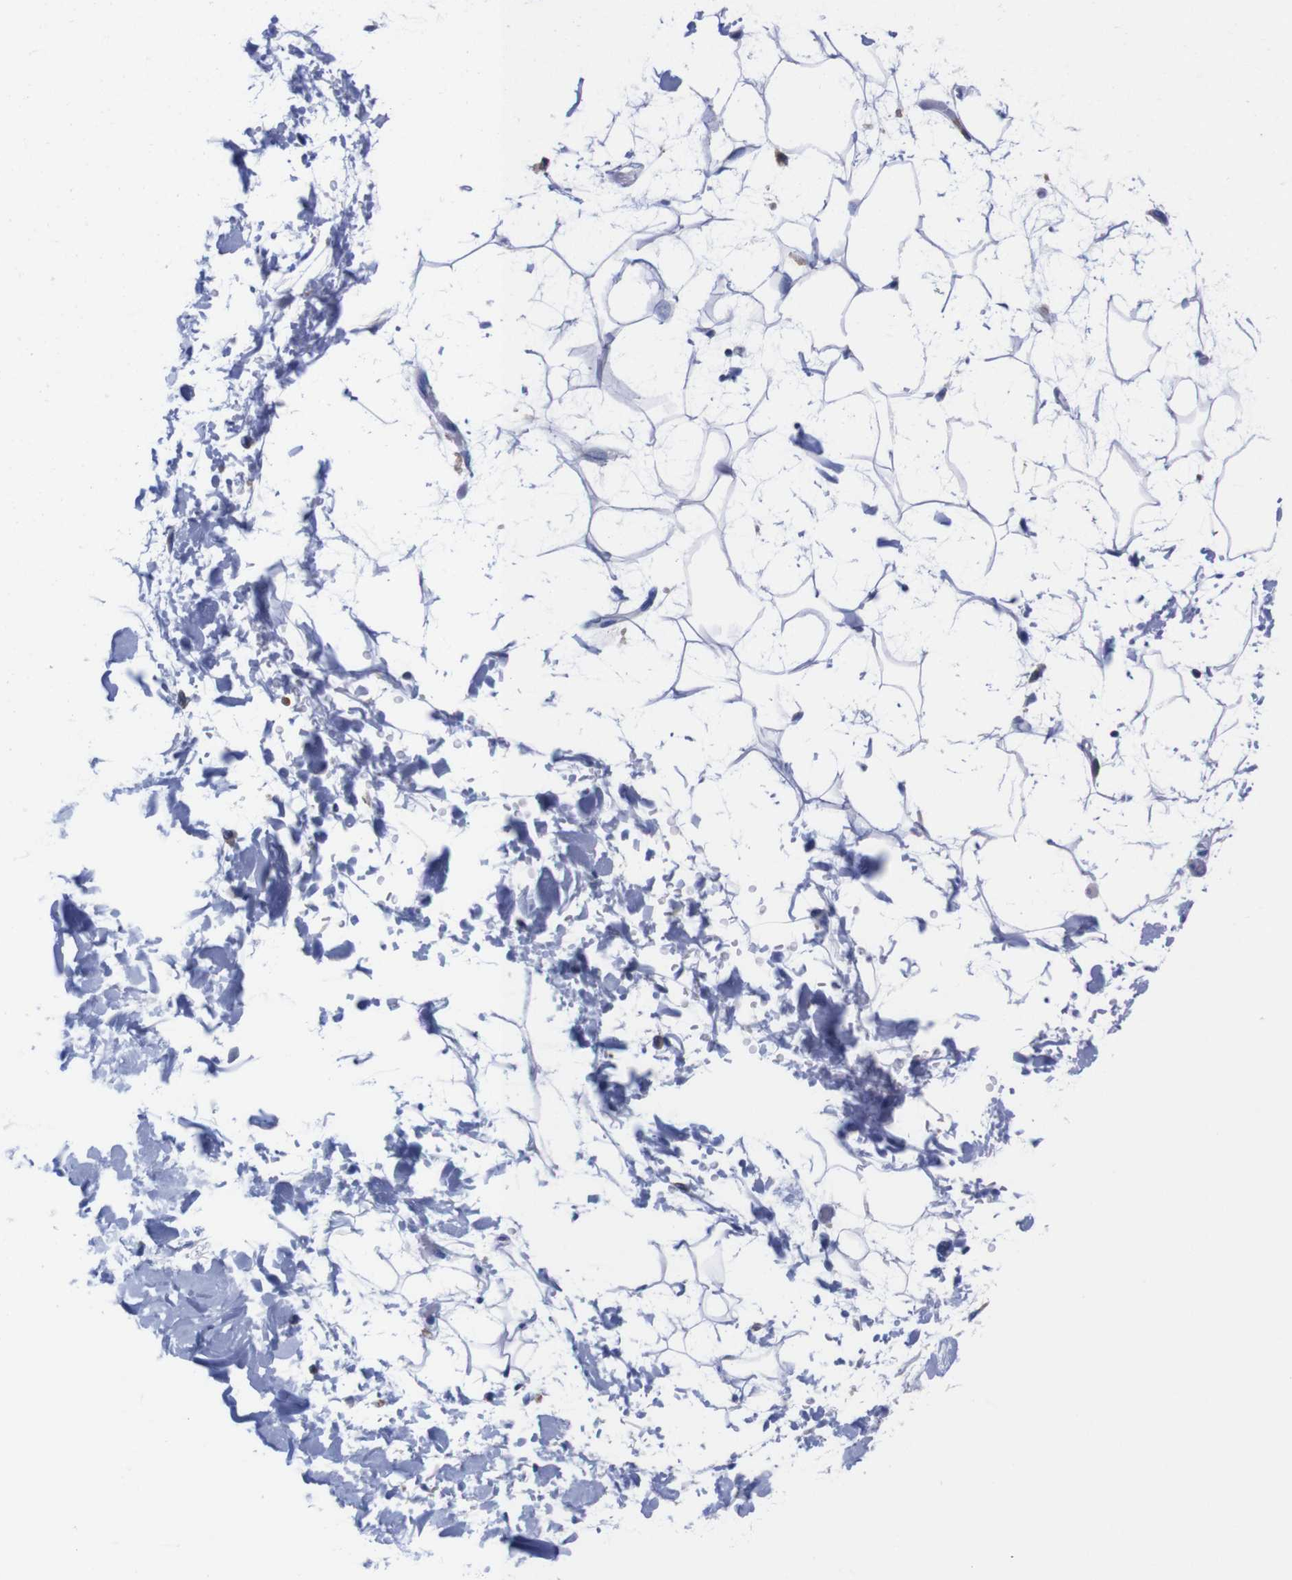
{"staining": {"intensity": "negative", "quantity": "none", "location": "none"}, "tissue": "adipose tissue", "cell_type": "Adipocytes", "image_type": "normal", "snomed": [{"axis": "morphology", "description": "Normal tissue, NOS"}, {"axis": "topography", "description": "Soft tissue"}], "caption": "This is an immunohistochemistry micrograph of normal adipose tissue. There is no staining in adipocytes.", "gene": "NEBL", "patient": {"sex": "male", "age": 72}}